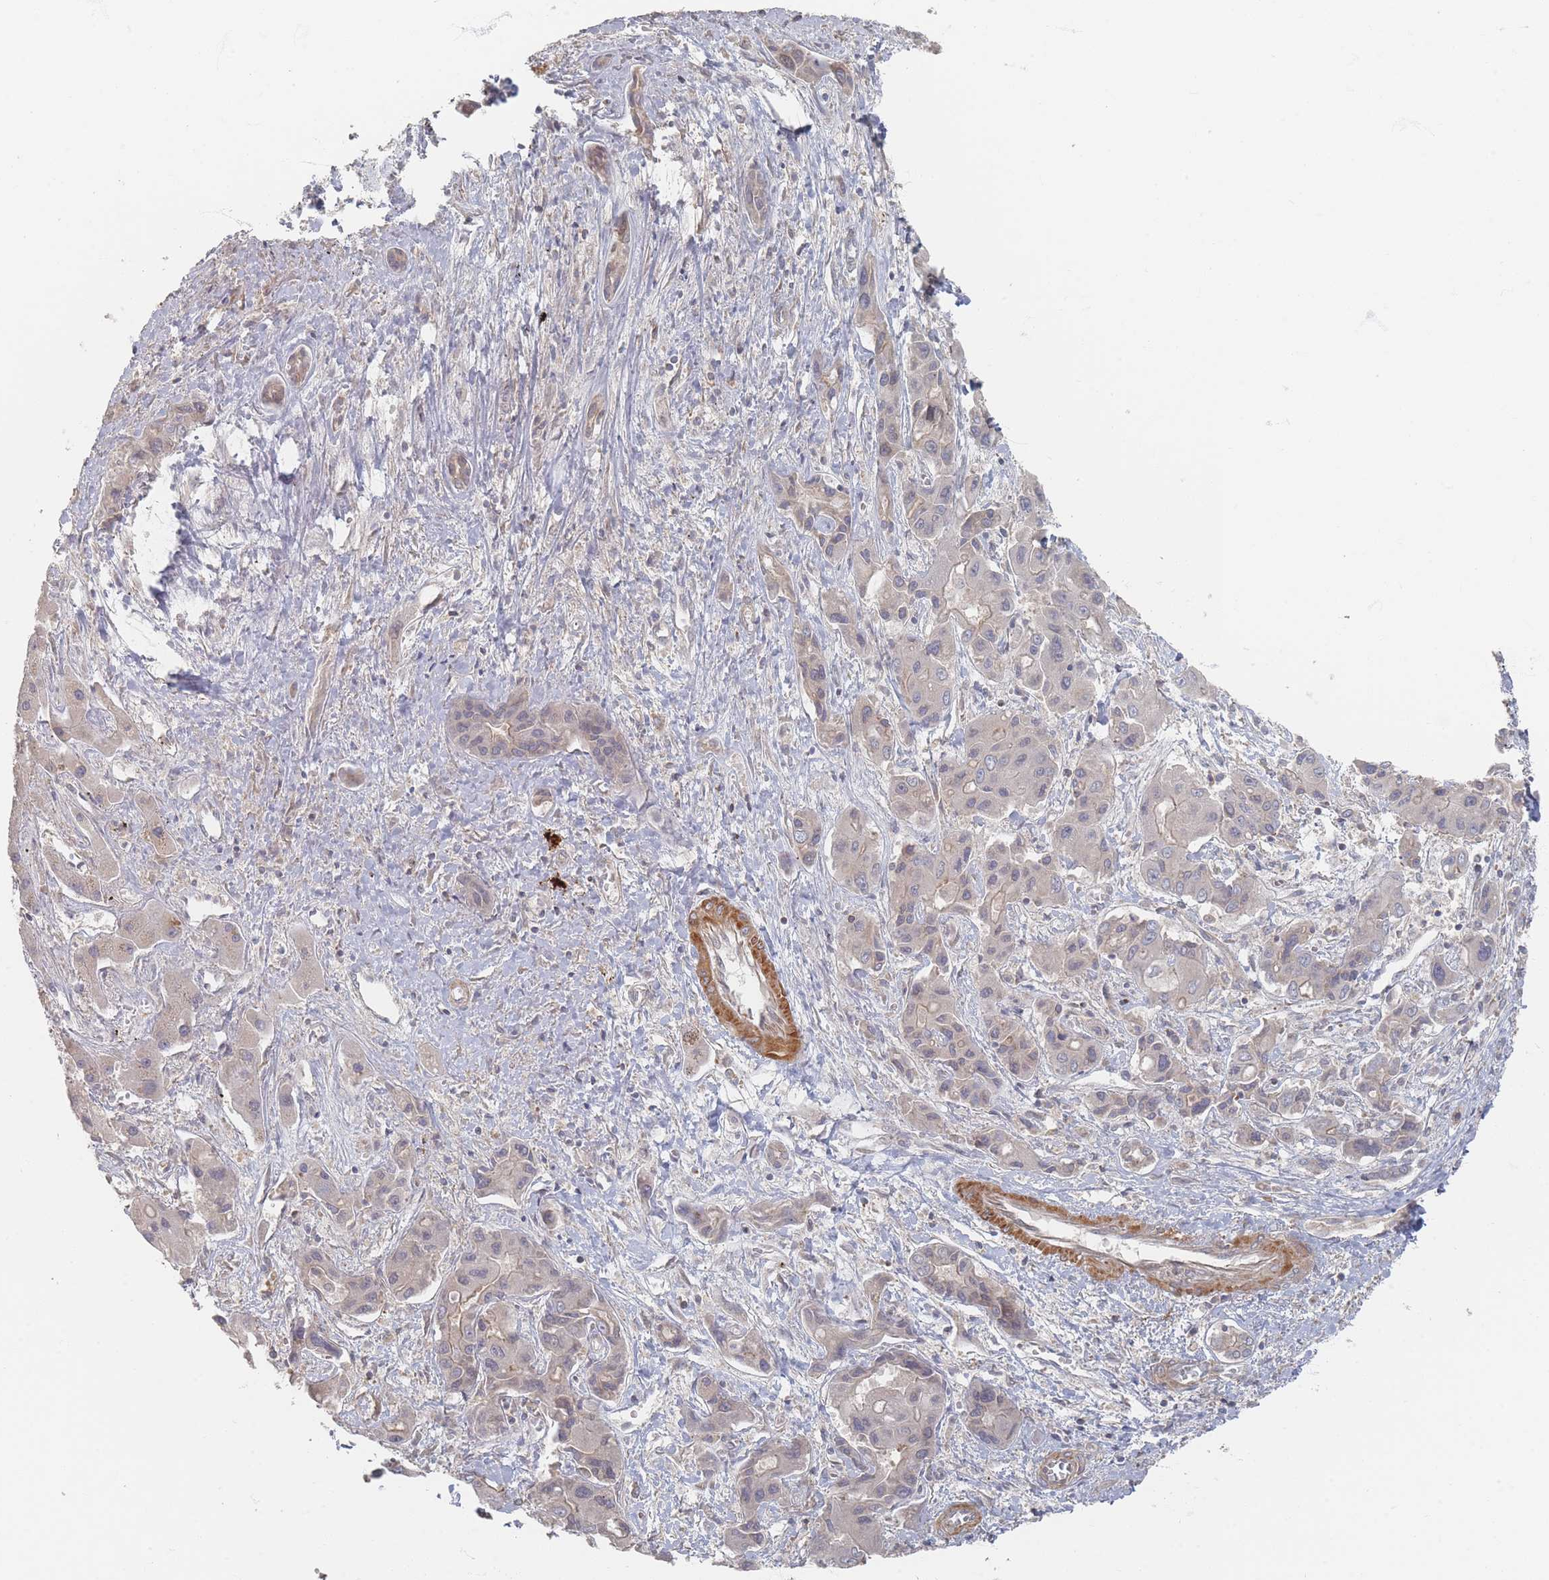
{"staining": {"intensity": "negative", "quantity": "none", "location": "none"}, "tissue": "liver cancer", "cell_type": "Tumor cells", "image_type": "cancer", "snomed": [{"axis": "morphology", "description": "Cholangiocarcinoma"}, {"axis": "topography", "description": "Liver"}], "caption": "Protein analysis of liver cholangiocarcinoma shows no significant staining in tumor cells. (DAB immunohistochemistry, high magnification).", "gene": "GLE1", "patient": {"sex": "male", "age": 67}}